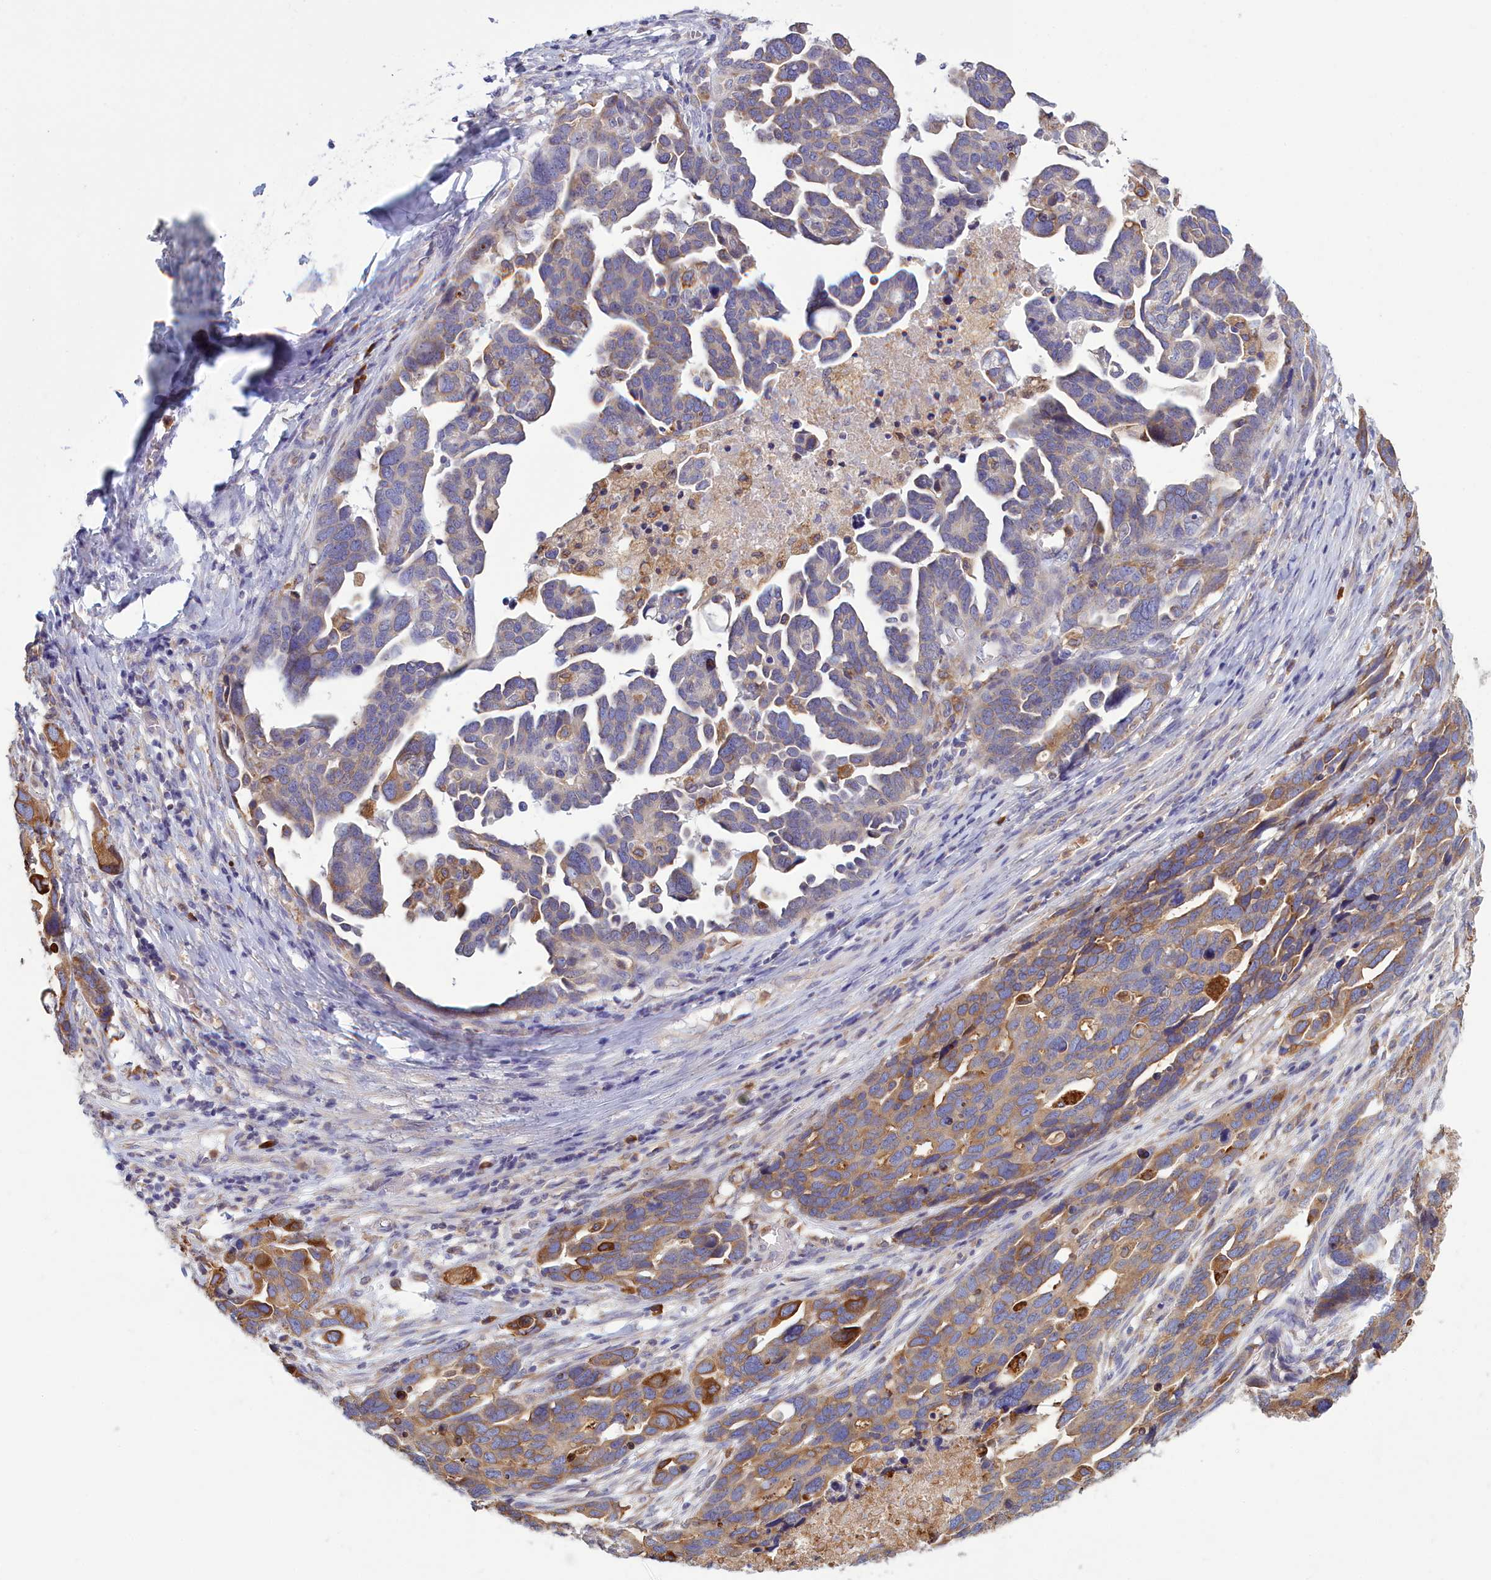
{"staining": {"intensity": "moderate", "quantity": "25%-75%", "location": "cytoplasmic/membranous"}, "tissue": "ovarian cancer", "cell_type": "Tumor cells", "image_type": "cancer", "snomed": [{"axis": "morphology", "description": "Cystadenocarcinoma, serous, NOS"}, {"axis": "topography", "description": "Ovary"}], "caption": "DAB (3,3'-diaminobenzidine) immunohistochemical staining of human ovarian cancer reveals moderate cytoplasmic/membranous protein expression in approximately 25%-75% of tumor cells.", "gene": "HM13", "patient": {"sex": "female", "age": 54}}